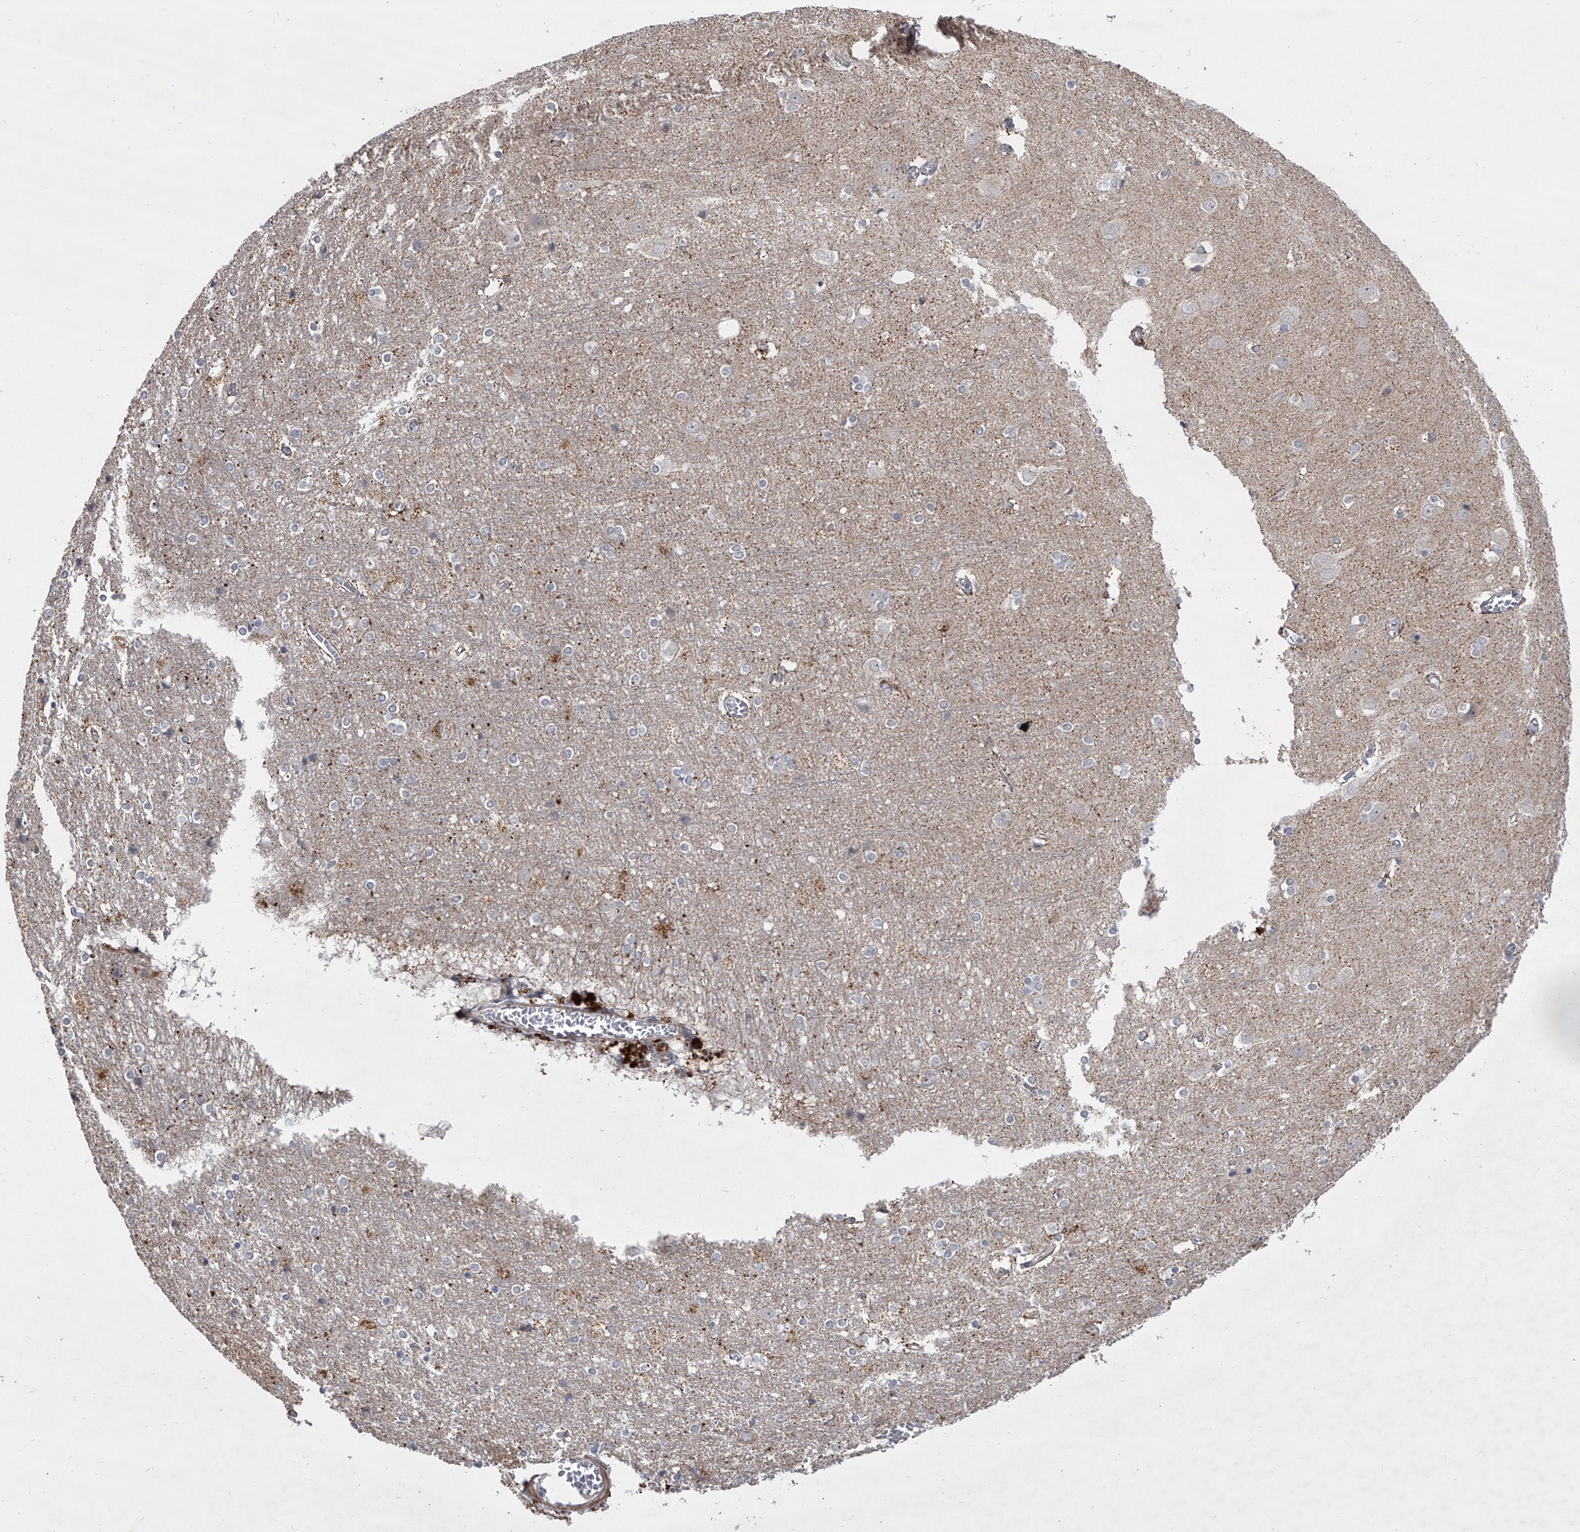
{"staining": {"intensity": "weak", "quantity": ">75%", "location": "cytoplasmic/membranous"}, "tissue": "cerebral cortex", "cell_type": "Endothelial cells", "image_type": "normal", "snomed": [{"axis": "morphology", "description": "Normal tissue, NOS"}, {"axis": "topography", "description": "Cerebral cortex"}], "caption": "Protein expression analysis of benign cerebral cortex reveals weak cytoplasmic/membranous staining in about >75% of endothelial cells.", "gene": "HEATR6", "patient": {"sex": "male", "age": 54}}